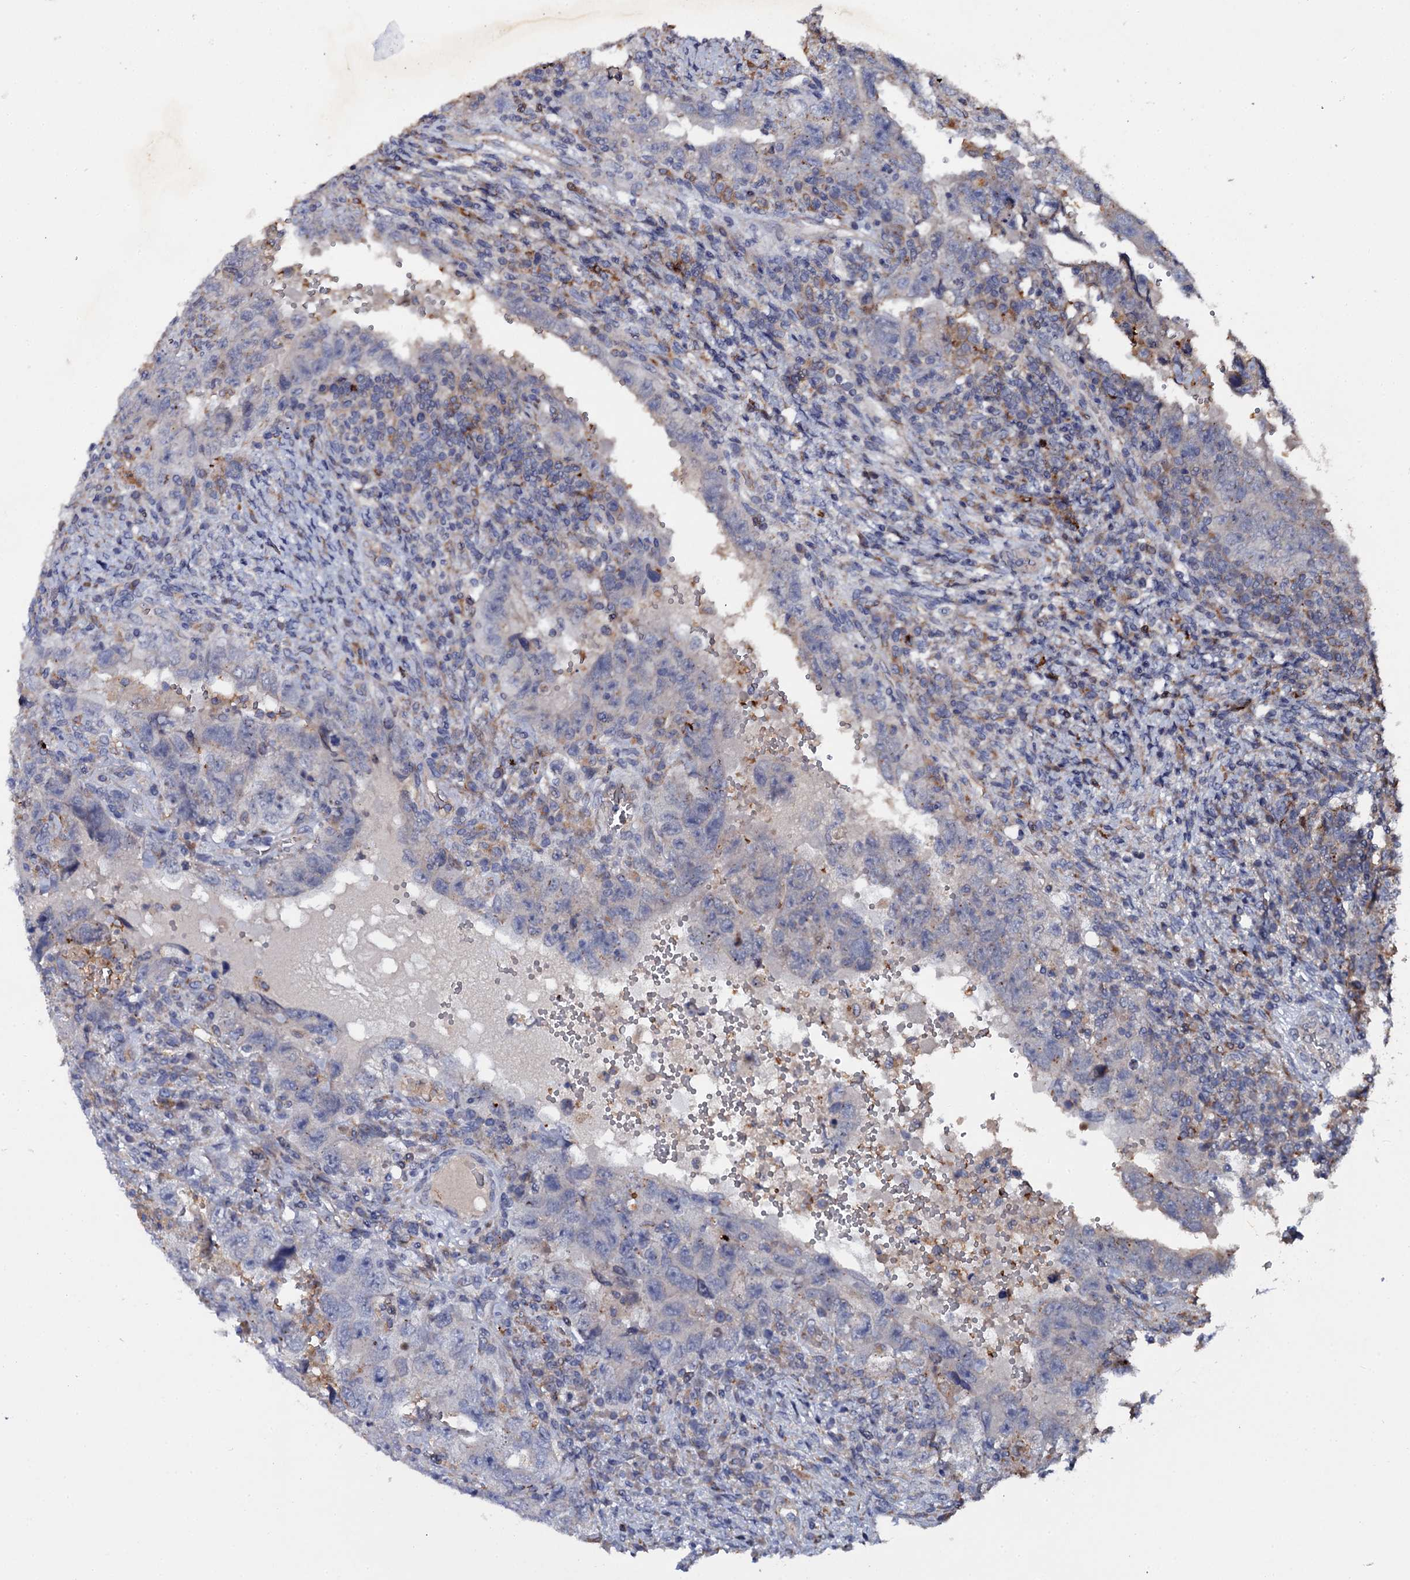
{"staining": {"intensity": "negative", "quantity": "none", "location": "none"}, "tissue": "testis cancer", "cell_type": "Tumor cells", "image_type": "cancer", "snomed": [{"axis": "morphology", "description": "Carcinoma, Embryonal, NOS"}, {"axis": "topography", "description": "Testis"}], "caption": "A histopathology image of human embryonal carcinoma (testis) is negative for staining in tumor cells.", "gene": "LRRC28", "patient": {"sex": "male", "age": 26}}